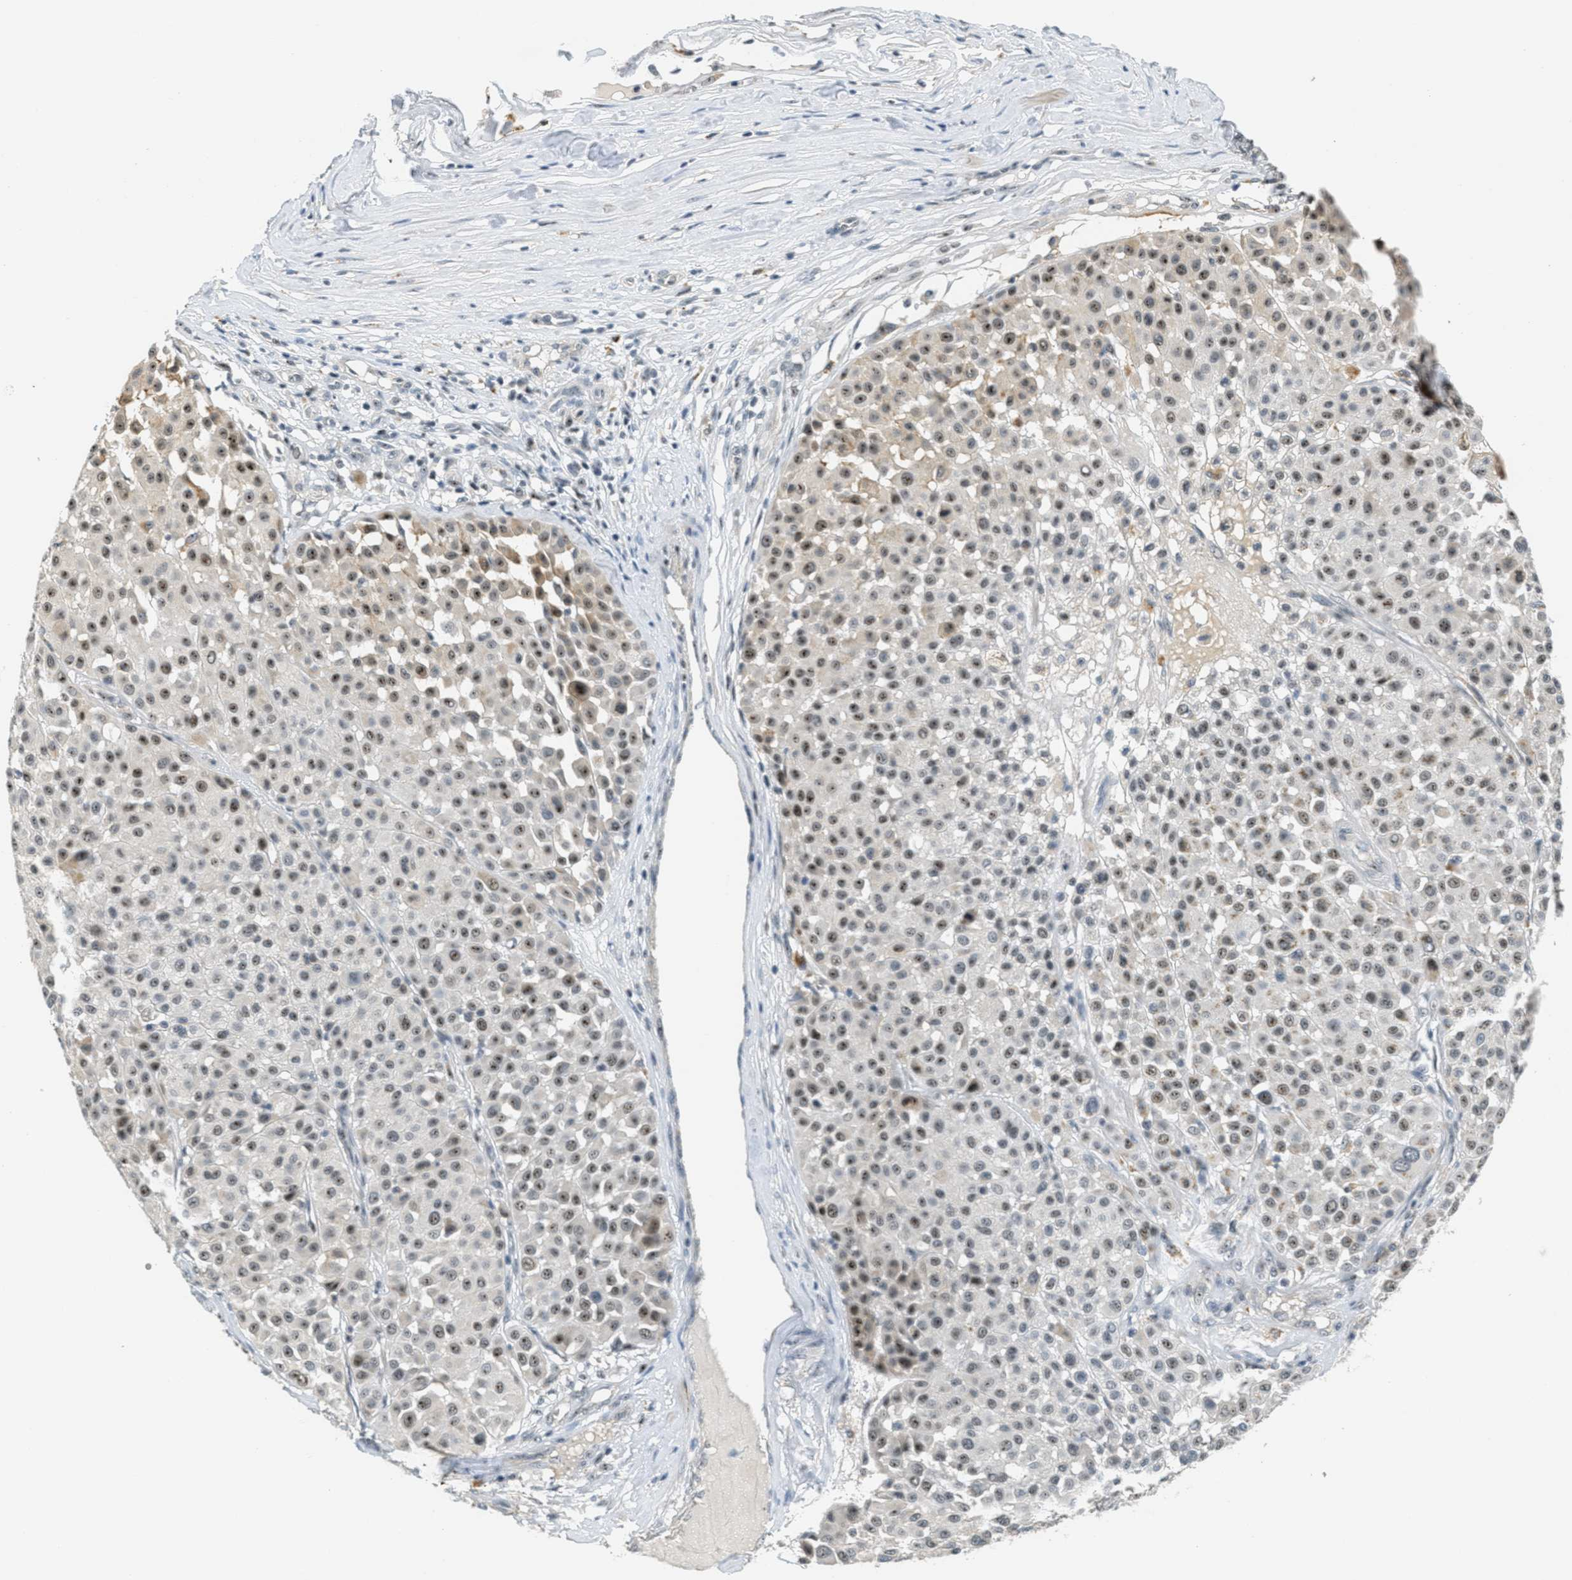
{"staining": {"intensity": "moderate", "quantity": "25%-75%", "location": "cytoplasmic/membranous,nuclear"}, "tissue": "melanoma", "cell_type": "Tumor cells", "image_type": "cancer", "snomed": [{"axis": "morphology", "description": "Malignant melanoma, Metastatic site"}, {"axis": "topography", "description": "Soft tissue"}], "caption": "Malignant melanoma (metastatic site) tissue exhibits moderate cytoplasmic/membranous and nuclear positivity in approximately 25%-75% of tumor cells, visualized by immunohistochemistry.", "gene": "DDX47", "patient": {"sex": "male", "age": 41}}